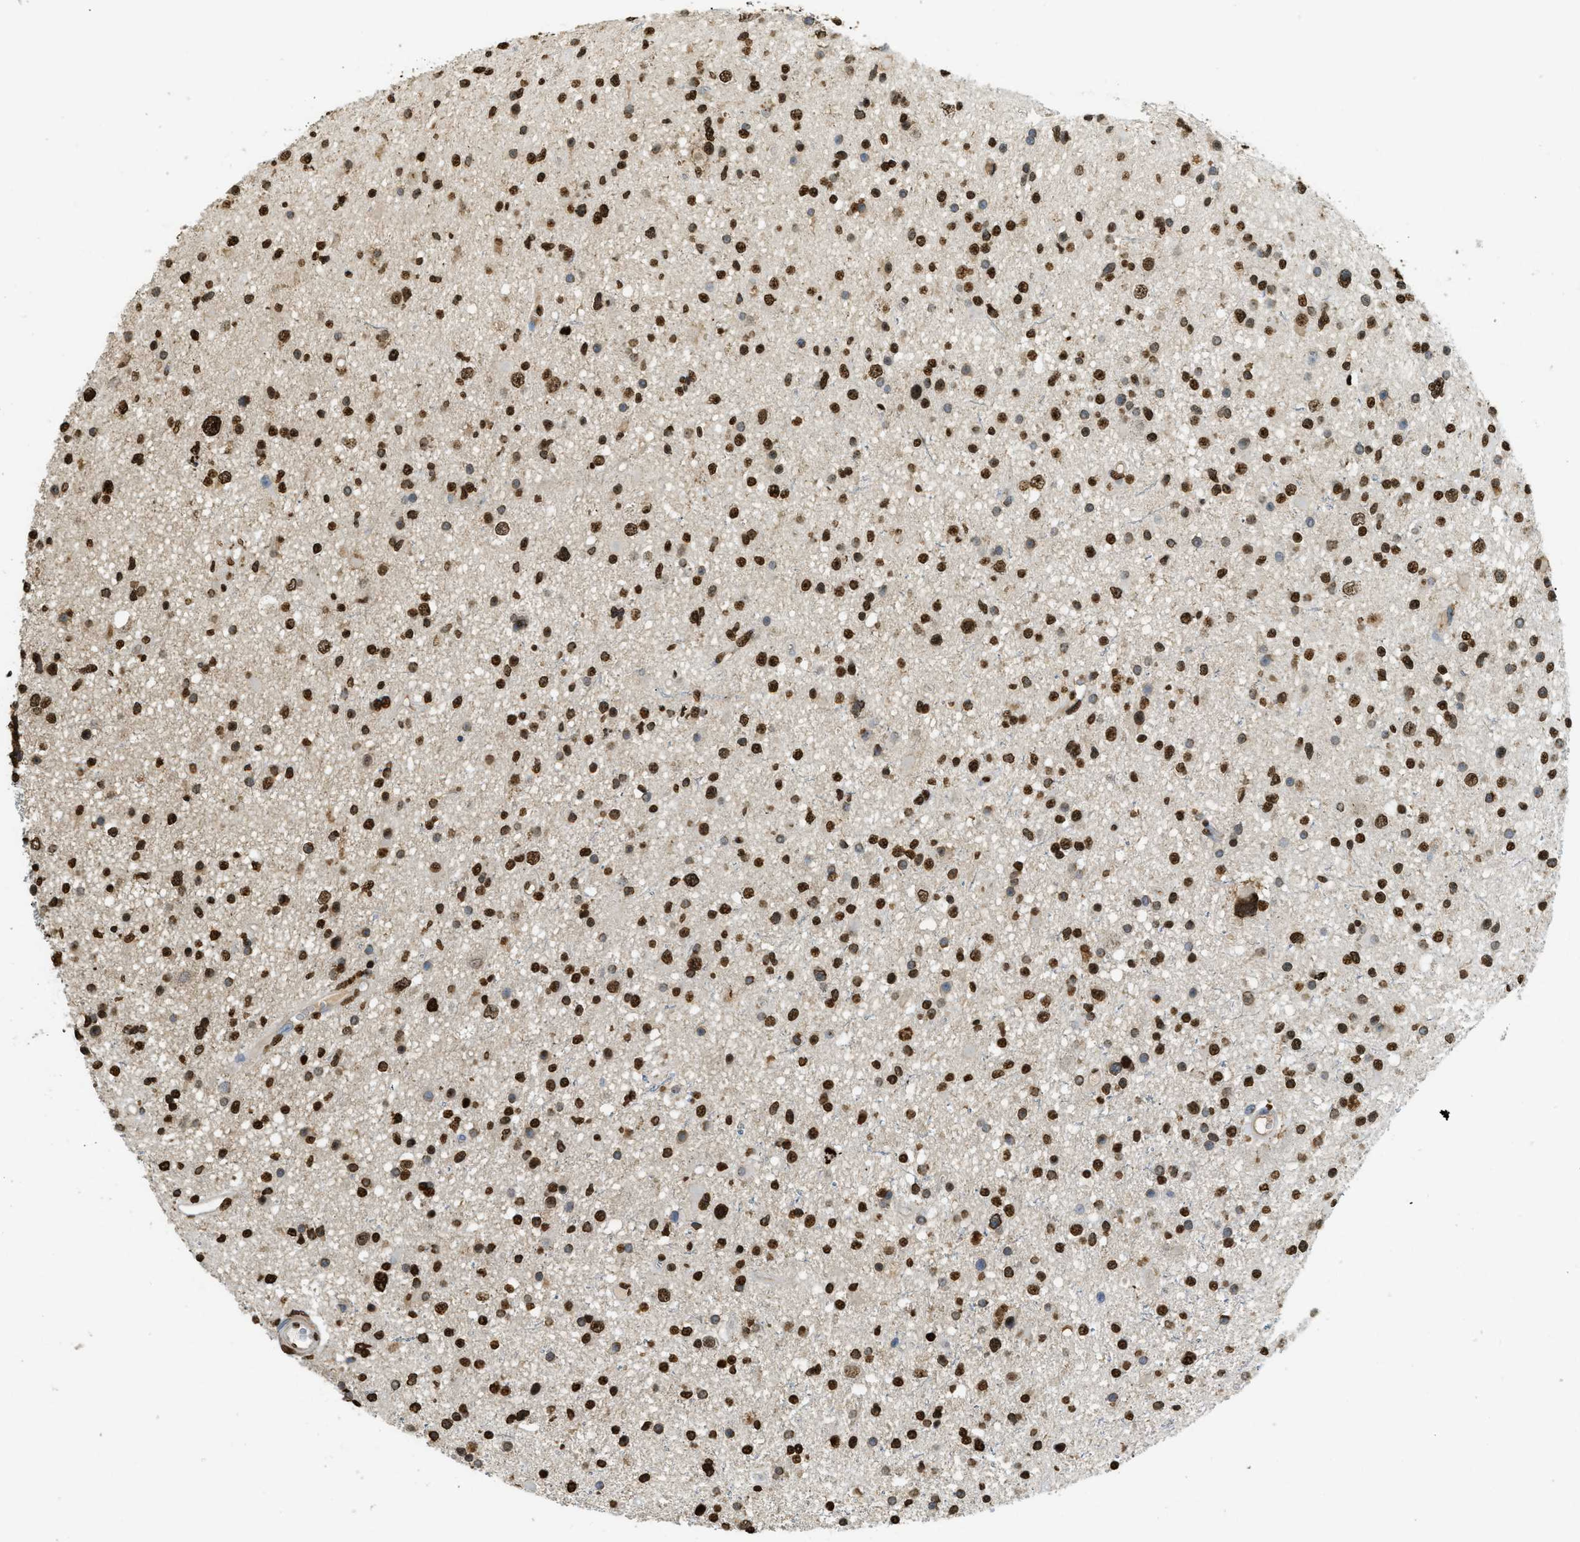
{"staining": {"intensity": "strong", "quantity": ">75%", "location": "nuclear"}, "tissue": "glioma", "cell_type": "Tumor cells", "image_type": "cancer", "snomed": [{"axis": "morphology", "description": "Glioma, malignant, High grade"}, {"axis": "topography", "description": "Brain"}], "caption": "Human malignant glioma (high-grade) stained for a protein (brown) reveals strong nuclear positive expression in about >75% of tumor cells.", "gene": "NR5A2", "patient": {"sex": "male", "age": 33}}